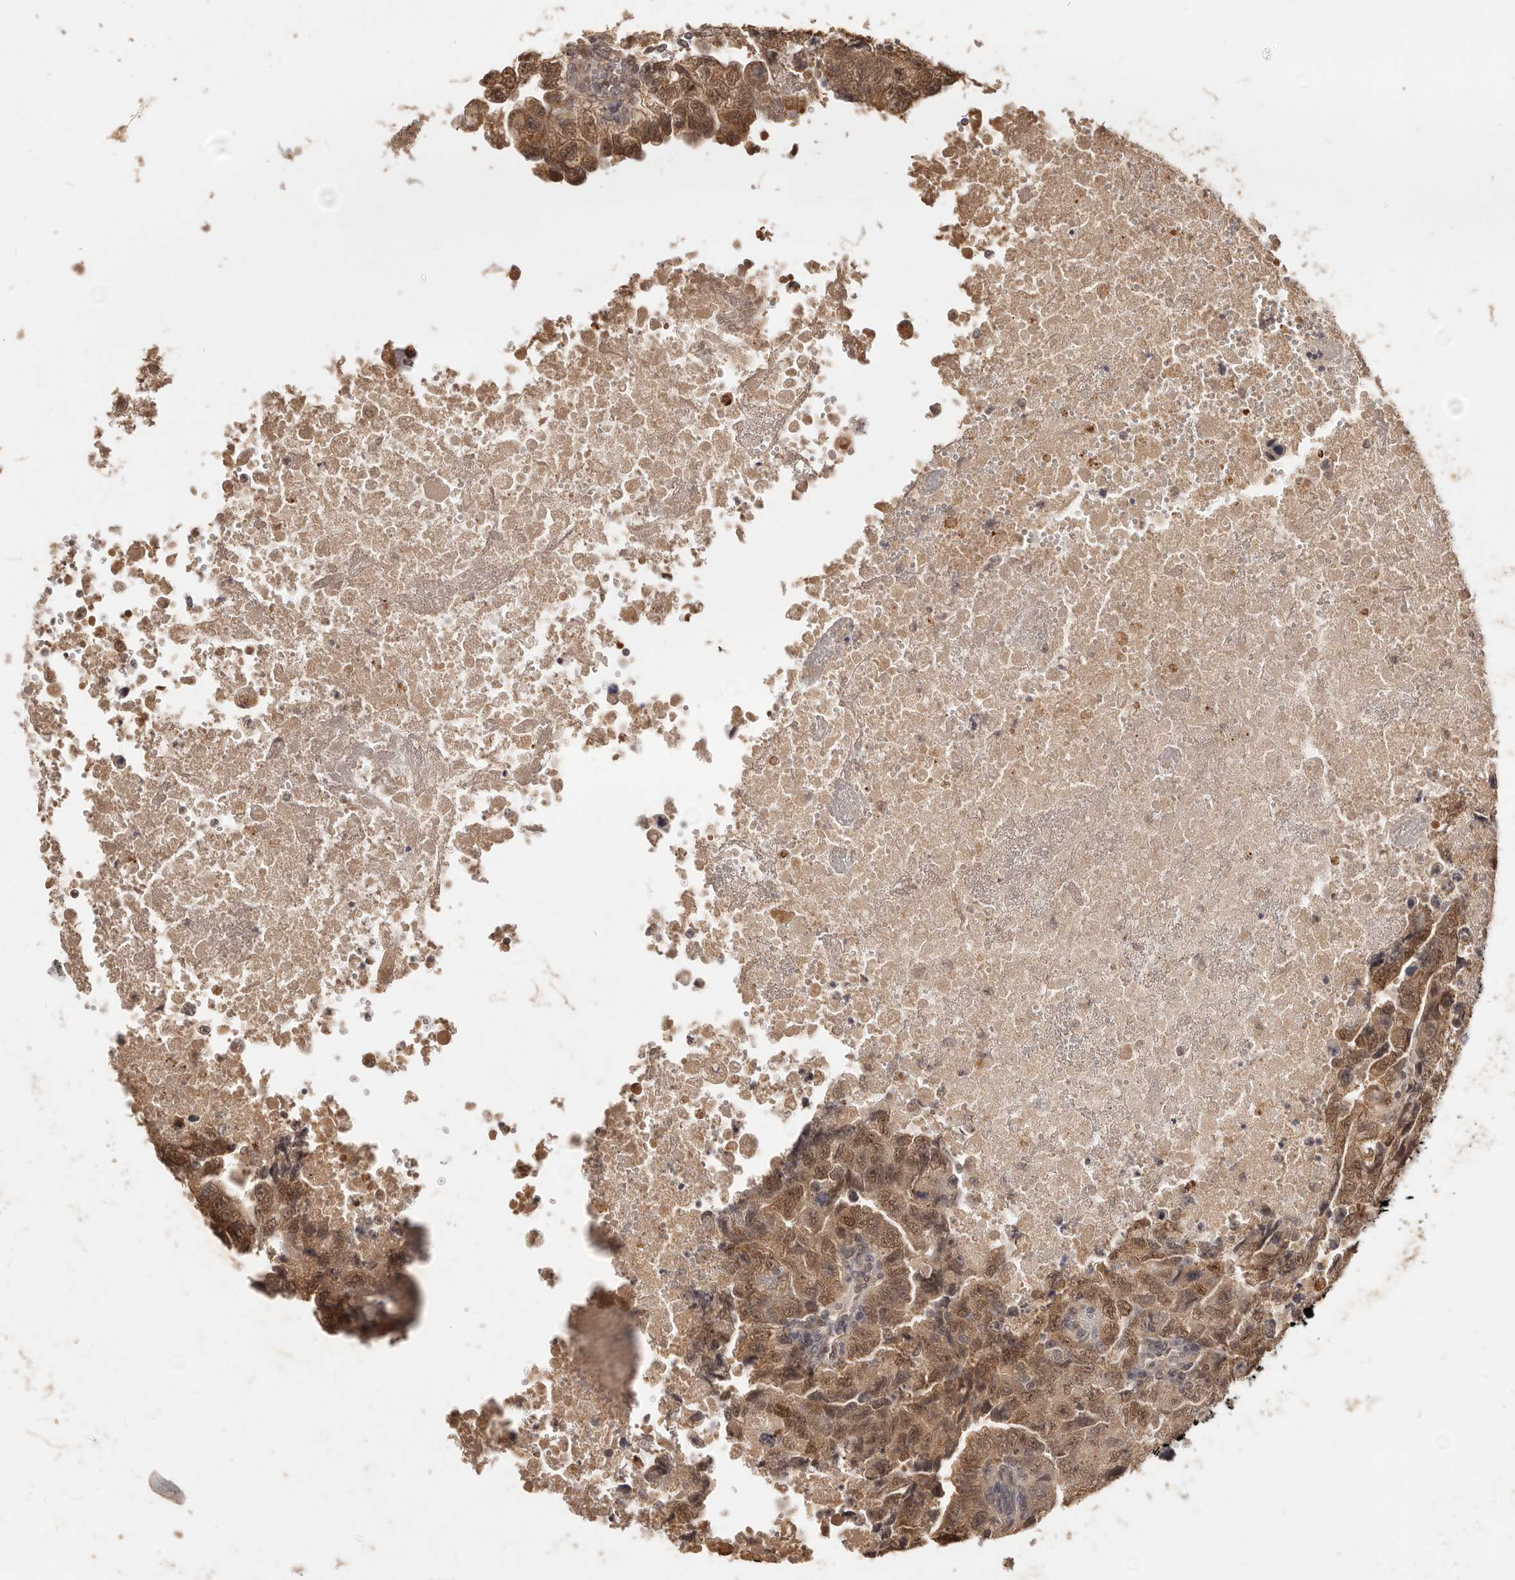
{"staining": {"intensity": "moderate", "quantity": ">75%", "location": "cytoplasmic/membranous,nuclear"}, "tissue": "testis cancer", "cell_type": "Tumor cells", "image_type": "cancer", "snomed": [{"axis": "morphology", "description": "Carcinoma, Embryonal, NOS"}, {"axis": "topography", "description": "Testis"}], "caption": "Brown immunohistochemical staining in embryonal carcinoma (testis) shows moderate cytoplasmic/membranous and nuclear positivity in about >75% of tumor cells.", "gene": "TSPAN13", "patient": {"sex": "male", "age": 37}}